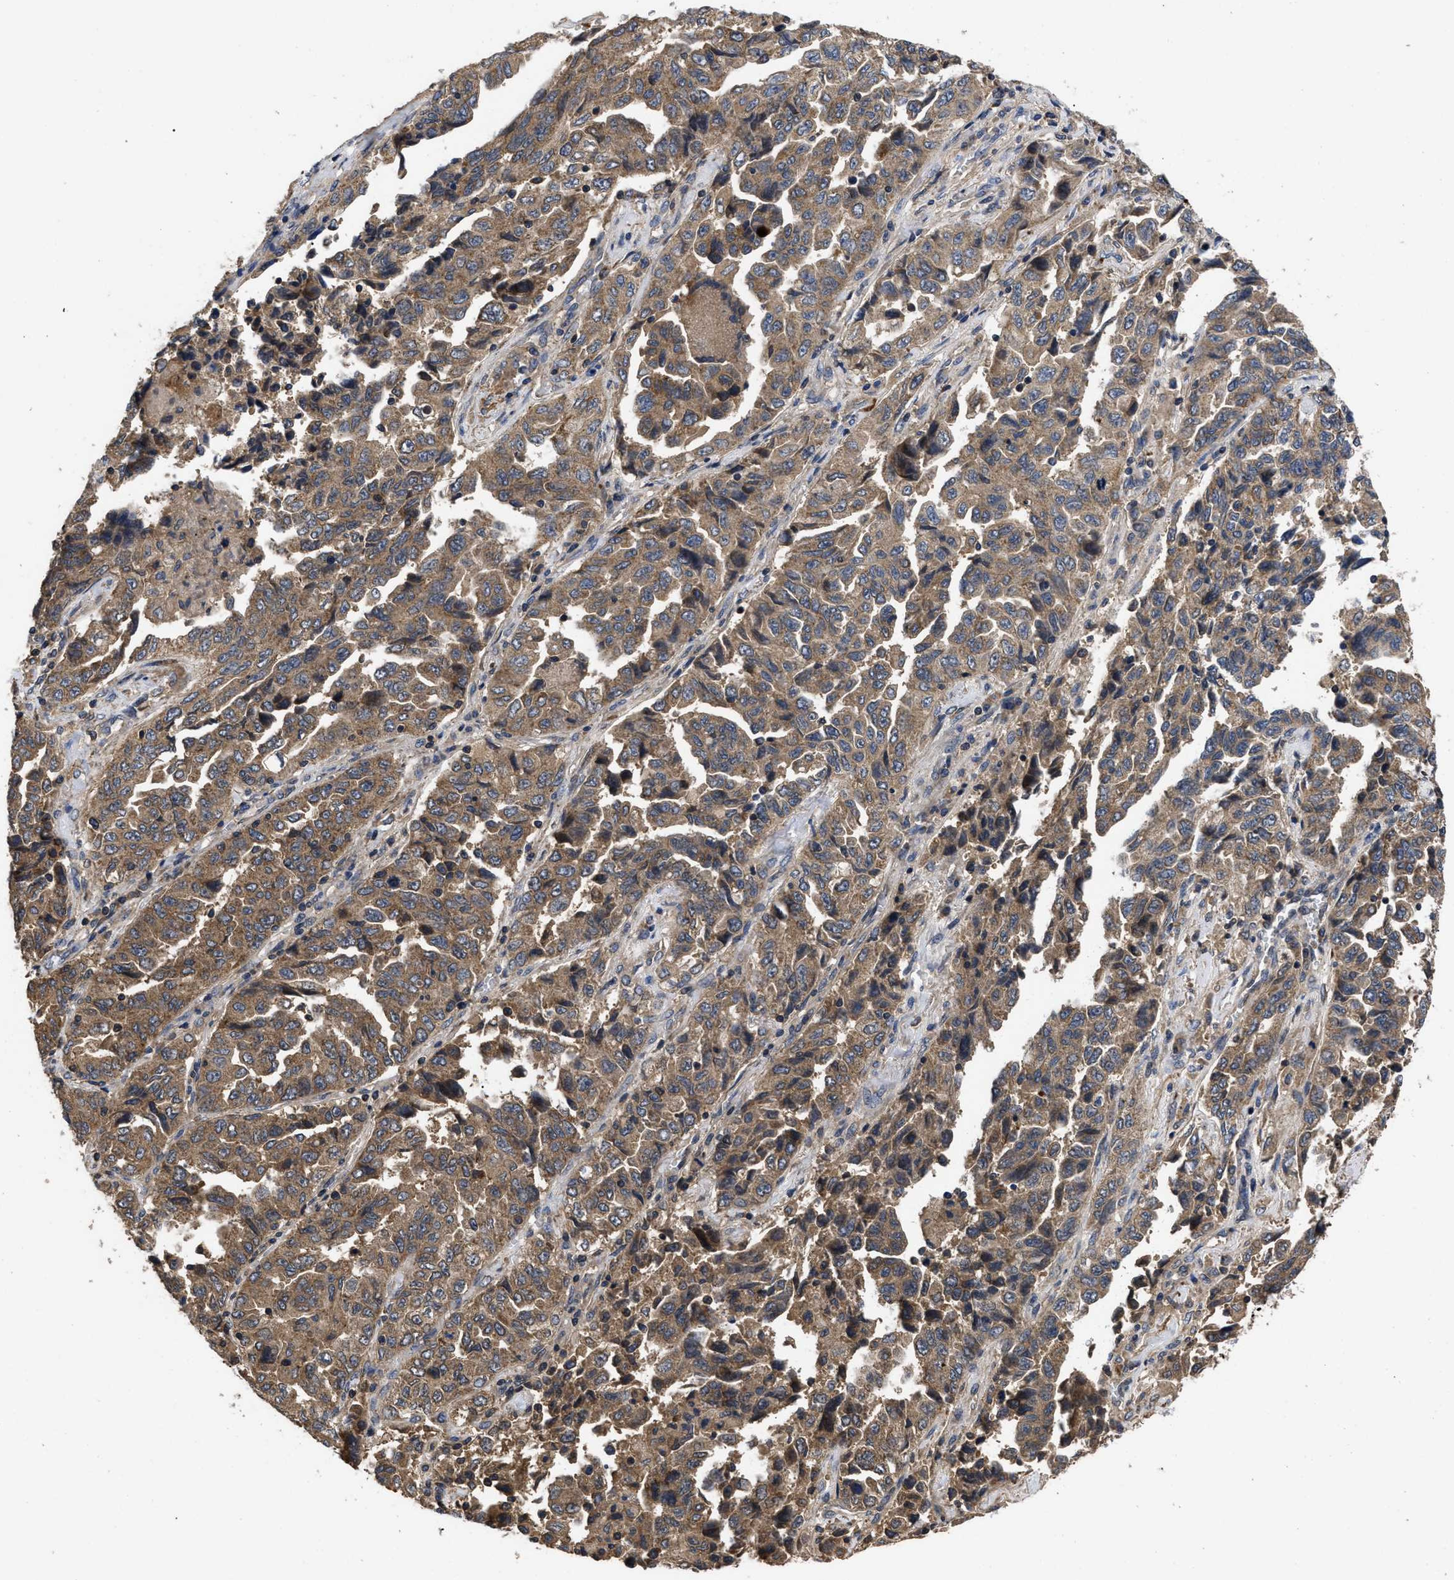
{"staining": {"intensity": "moderate", "quantity": ">75%", "location": "cytoplasmic/membranous"}, "tissue": "lung cancer", "cell_type": "Tumor cells", "image_type": "cancer", "snomed": [{"axis": "morphology", "description": "Adenocarcinoma, NOS"}, {"axis": "topography", "description": "Lung"}], "caption": "Immunohistochemistry (IHC) histopathology image of neoplastic tissue: lung adenocarcinoma stained using immunohistochemistry (IHC) shows medium levels of moderate protein expression localized specifically in the cytoplasmic/membranous of tumor cells, appearing as a cytoplasmic/membranous brown color.", "gene": "LRRC3", "patient": {"sex": "female", "age": 51}}